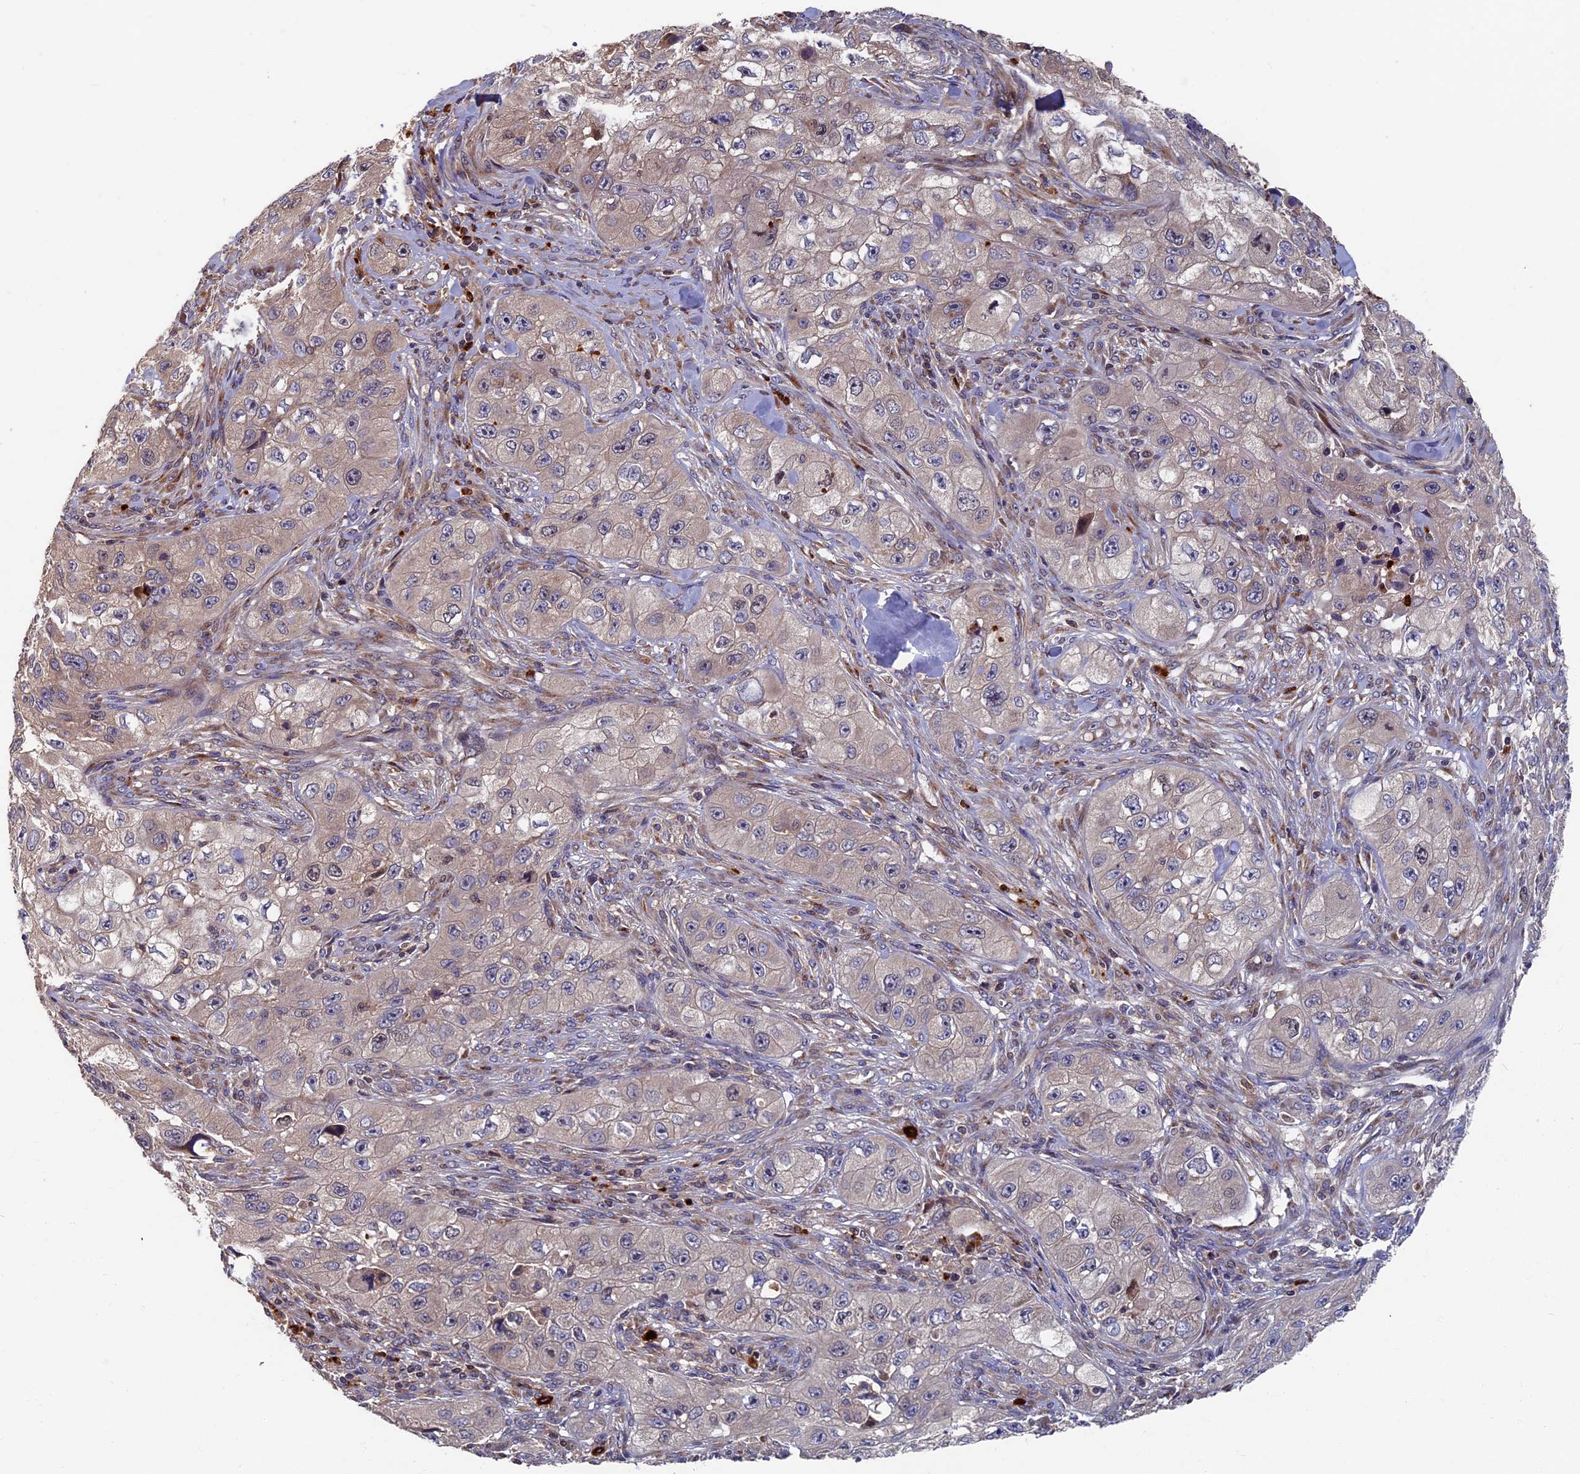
{"staining": {"intensity": "negative", "quantity": "none", "location": "none"}, "tissue": "skin cancer", "cell_type": "Tumor cells", "image_type": "cancer", "snomed": [{"axis": "morphology", "description": "Squamous cell carcinoma, NOS"}, {"axis": "topography", "description": "Skin"}, {"axis": "topography", "description": "Subcutis"}], "caption": "Tumor cells are negative for brown protein staining in skin cancer (squamous cell carcinoma). The staining is performed using DAB (3,3'-diaminobenzidine) brown chromogen with nuclei counter-stained in using hematoxylin.", "gene": "TNK2", "patient": {"sex": "male", "age": 73}}